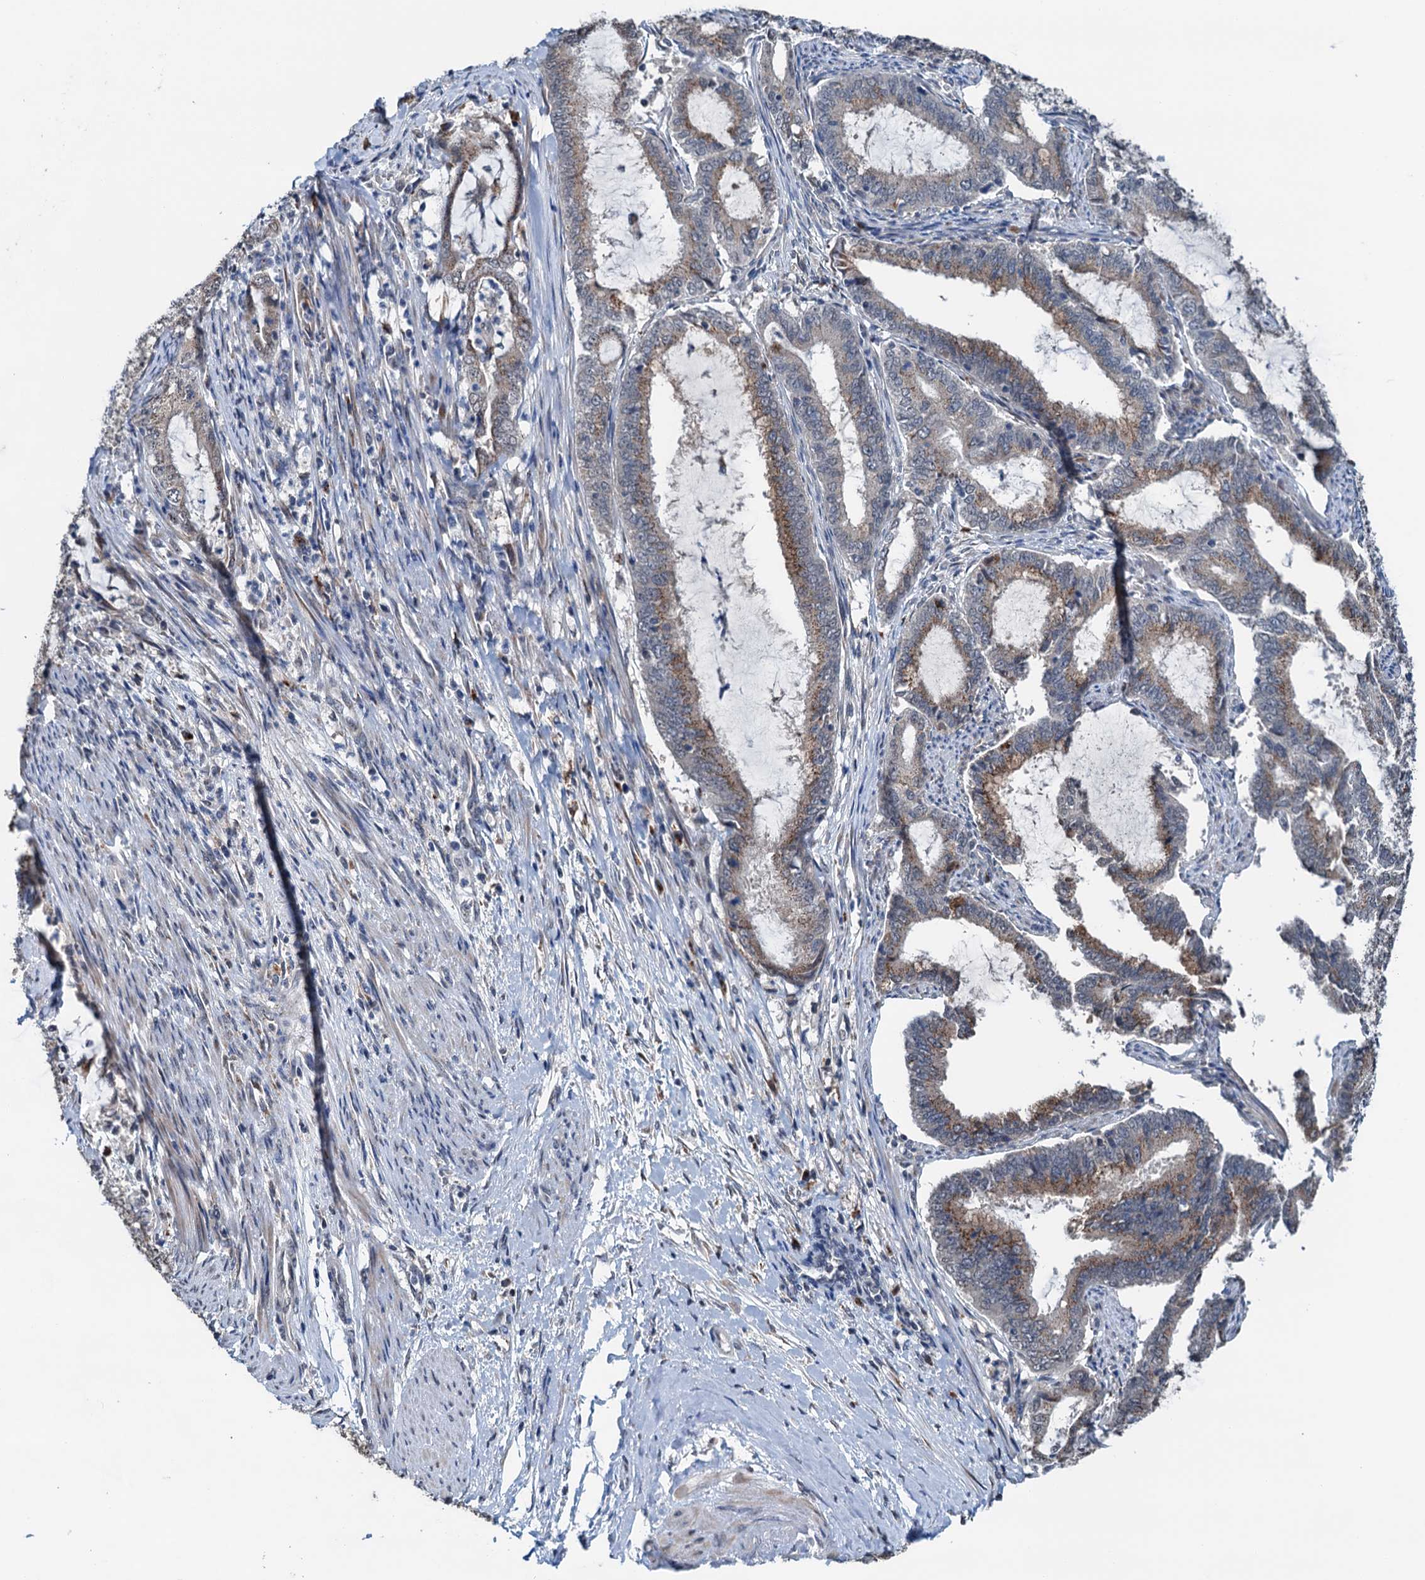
{"staining": {"intensity": "weak", "quantity": "25%-75%", "location": "cytoplasmic/membranous"}, "tissue": "endometrial cancer", "cell_type": "Tumor cells", "image_type": "cancer", "snomed": [{"axis": "morphology", "description": "Adenocarcinoma, NOS"}, {"axis": "topography", "description": "Endometrium"}], "caption": "Protein staining of endometrial cancer tissue exhibits weak cytoplasmic/membranous staining in approximately 25%-75% of tumor cells.", "gene": "SHLD1", "patient": {"sex": "female", "age": 51}}